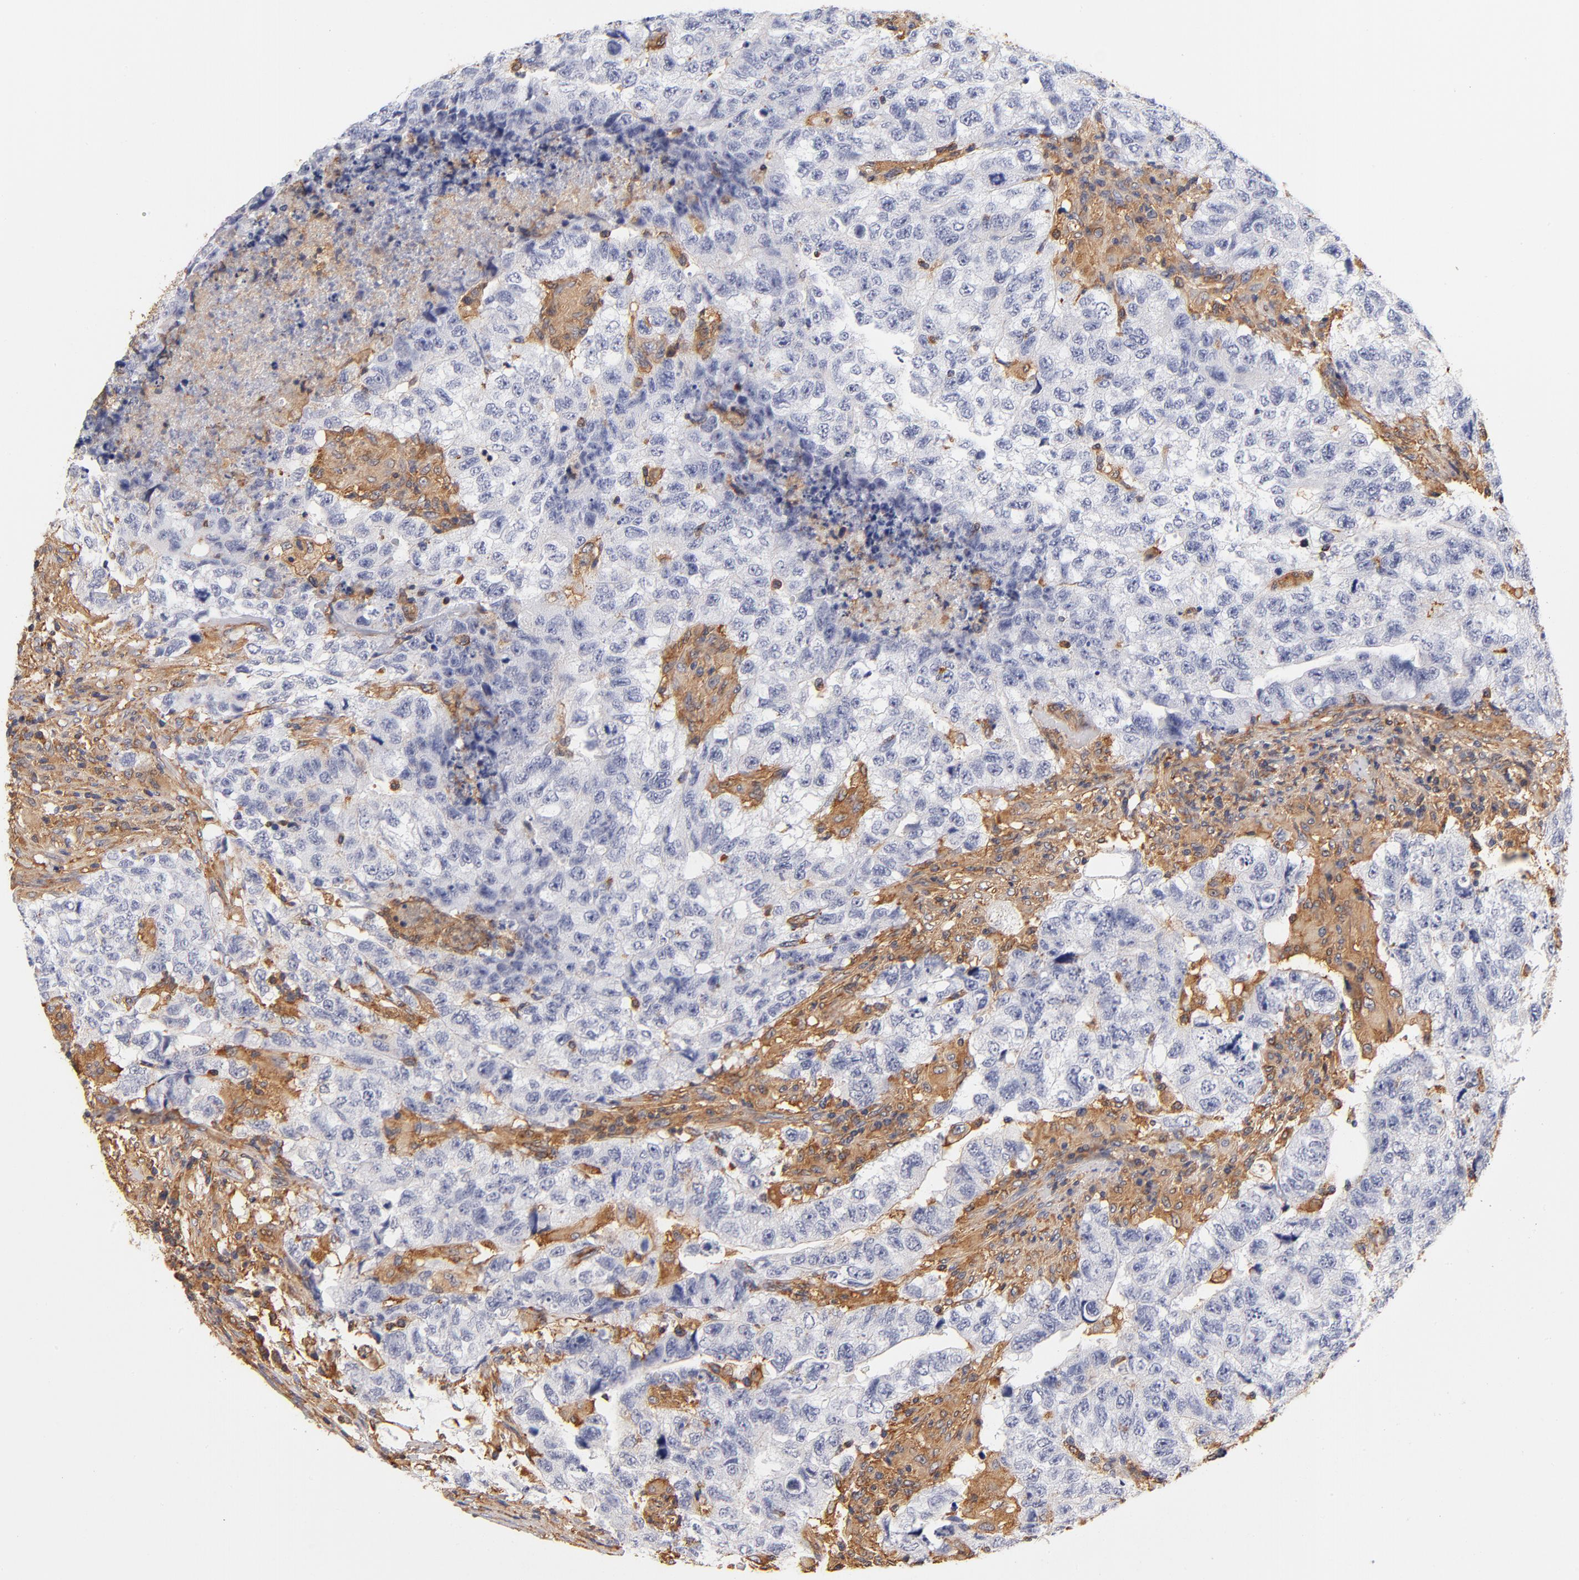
{"staining": {"intensity": "weak", "quantity": "25%-75%", "location": "cytoplasmic/membranous"}, "tissue": "testis cancer", "cell_type": "Tumor cells", "image_type": "cancer", "snomed": [{"axis": "morphology", "description": "Carcinoma, Embryonal, NOS"}, {"axis": "topography", "description": "Testis"}], "caption": "Embryonal carcinoma (testis) stained for a protein exhibits weak cytoplasmic/membranous positivity in tumor cells. Ihc stains the protein in brown and the nuclei are stained blue.", "gene": "FCMR", "patient": {"sex": "male", "age": 21}}